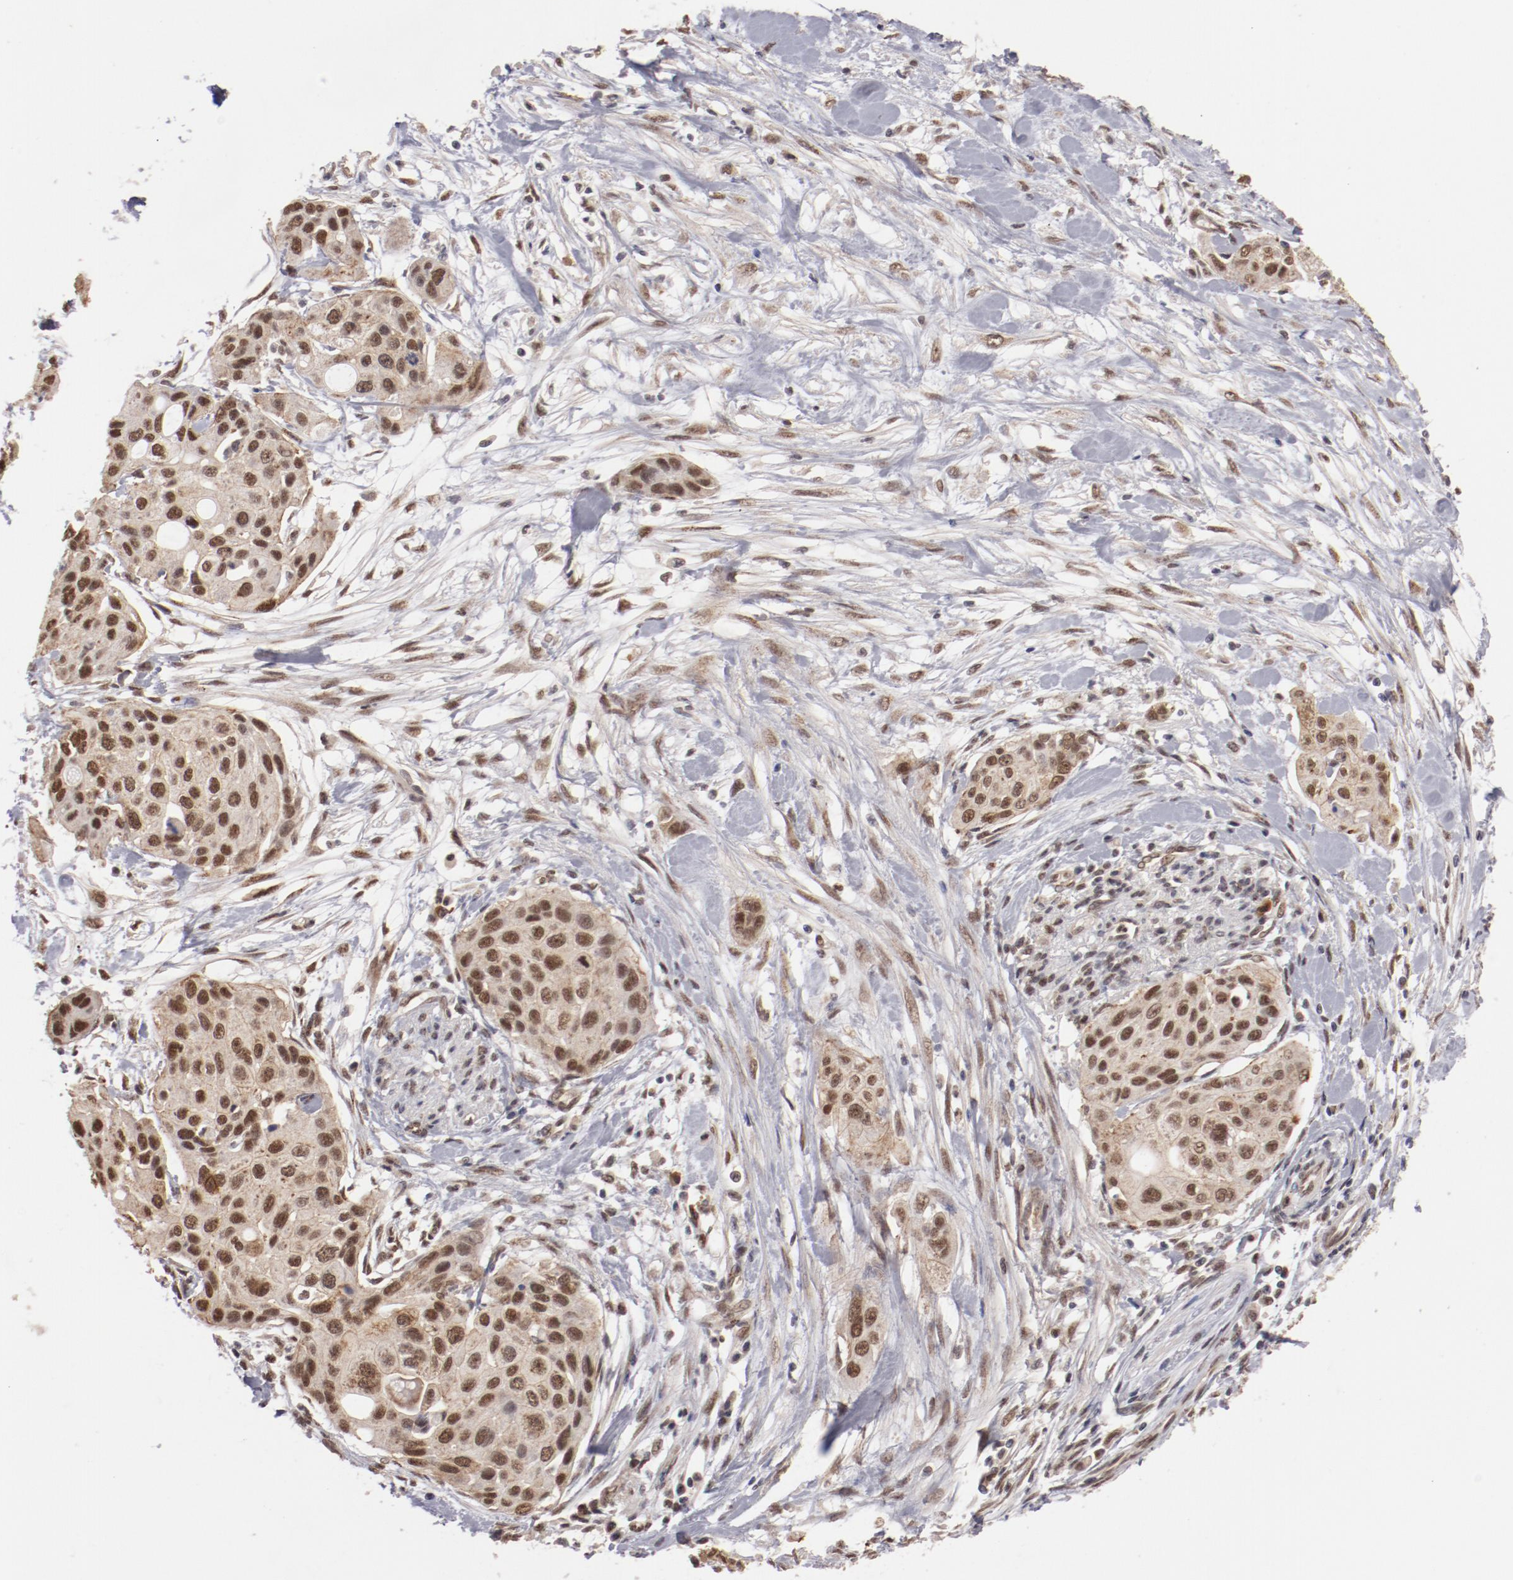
{"staining": {"intensity": "moderate", "quantity": ">75%", "location": "cytoplasmic/membranous,nuclear"}, "tissue": "pancreatic cancer", "cell_type": "Tumor cells", "image_type": "cancer", "snomed": [{"axis": "morphology", "description": "Adenocarcinoma, NOS"}, {"axis": "topography", "description": "Pancreas"}], "caption": "DAB (3,3'-diaminobenzidine) immunohistochemical staining of human pancreatic adenocarcinoma reveals moderate cytoplasmic/membranous and nuclear protein expression in approximately >75% of tumor cells. (DAB IHC, brown staining for protein, blue staining for nuclei).", "gene": "NFE2", "patient": {"sex": "female", "age": 60}}